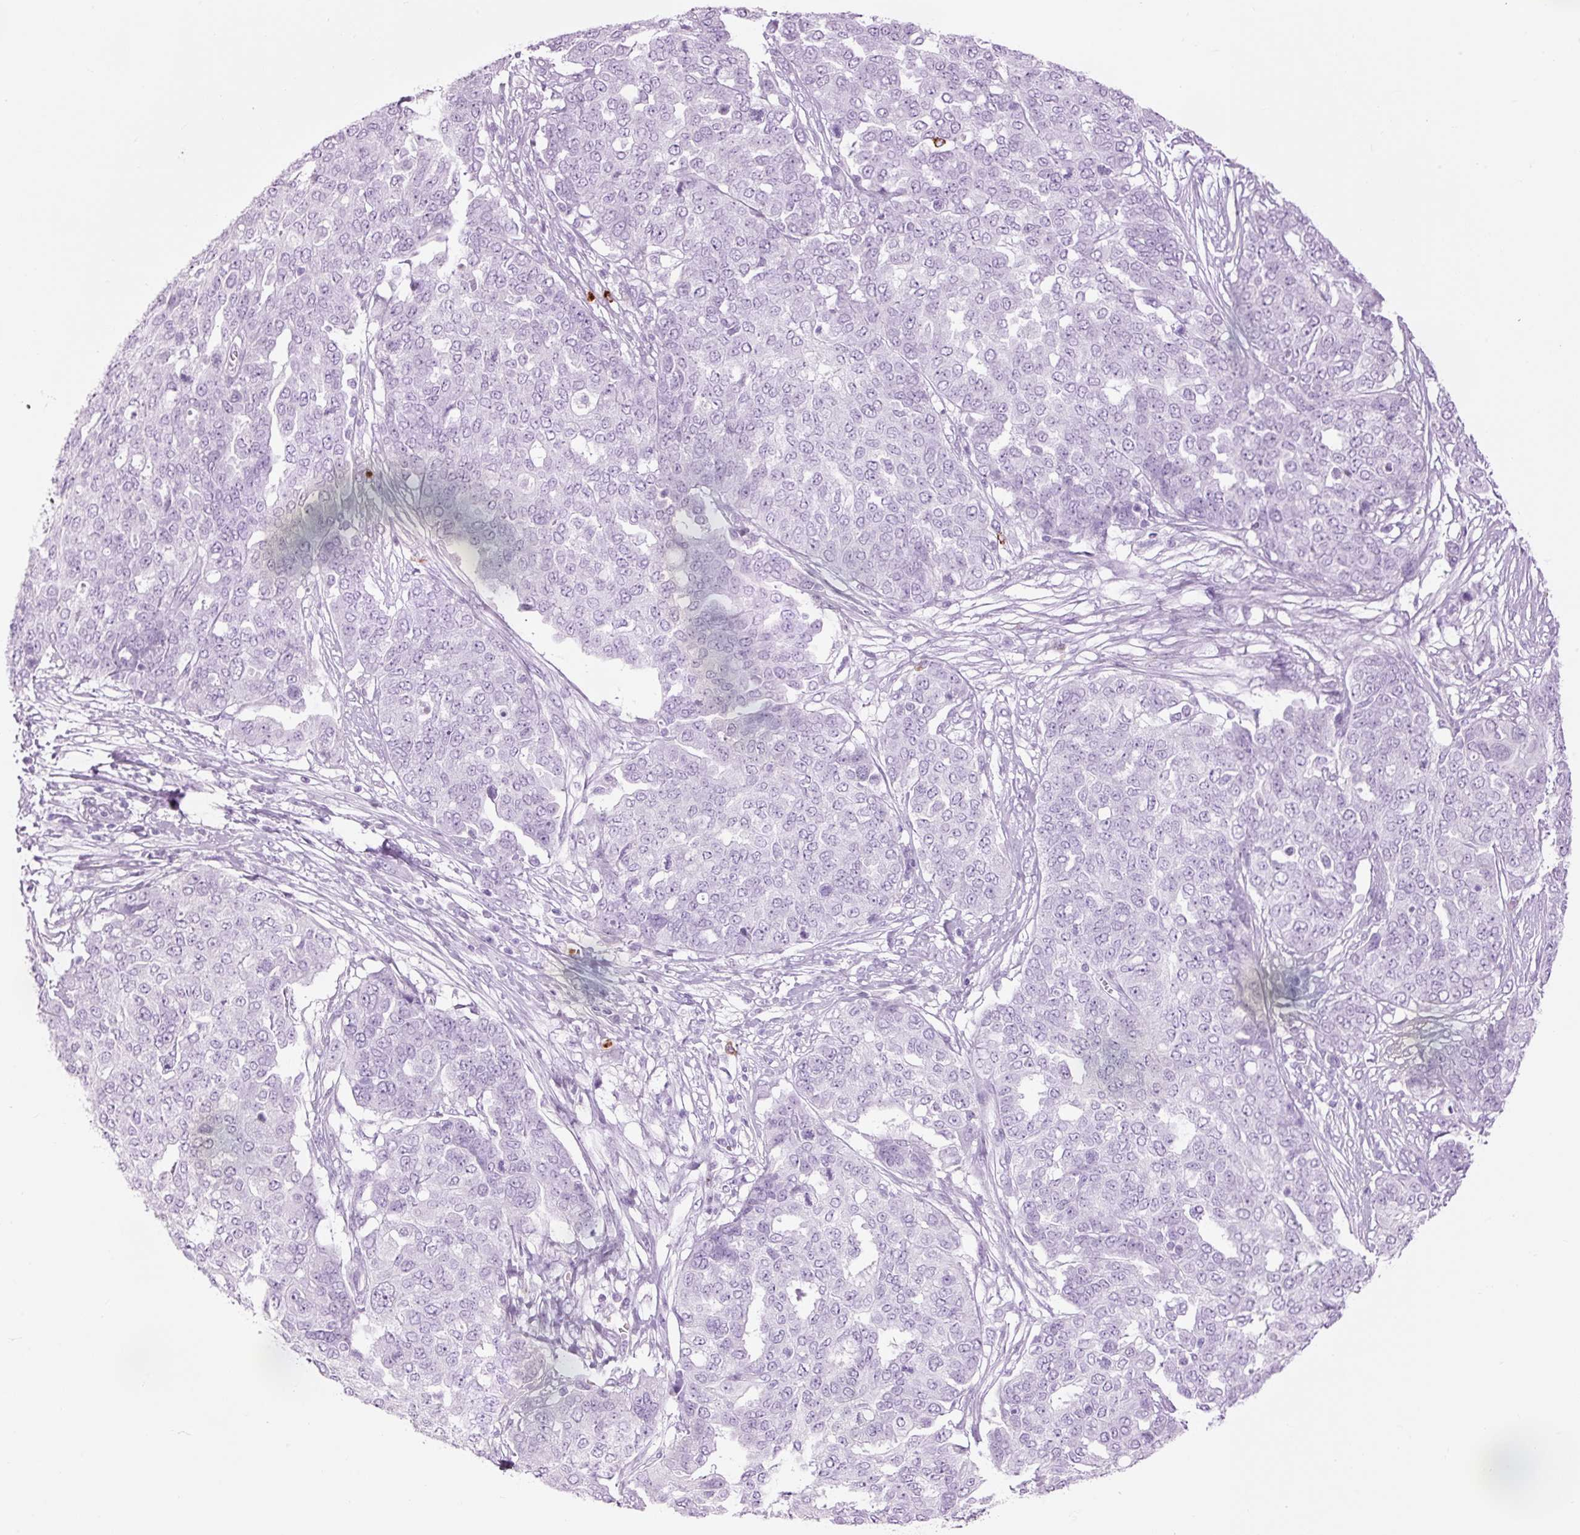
{"staining": {"intensity": "negative", "quantity": "none", "location": "none"}, "tissue": "ovarian cancer", "cell_type": "Tumor cells", "image_type": "cancer", "snomed": [{"axis": "morphology", "description": "Cystadenocarcinoma, serous, NOS"}, {"axis": "topography", "description": "Soft tissue"}, {"axis": "topography", "description": "Ovary"}], "caption": "Immunohistochemical staining of ovarian serous cystadenocarcinoma shows no significant positivity in tumor cells.", "gene": "LYZ", "patient": {"sex": "female", "age": 57}}